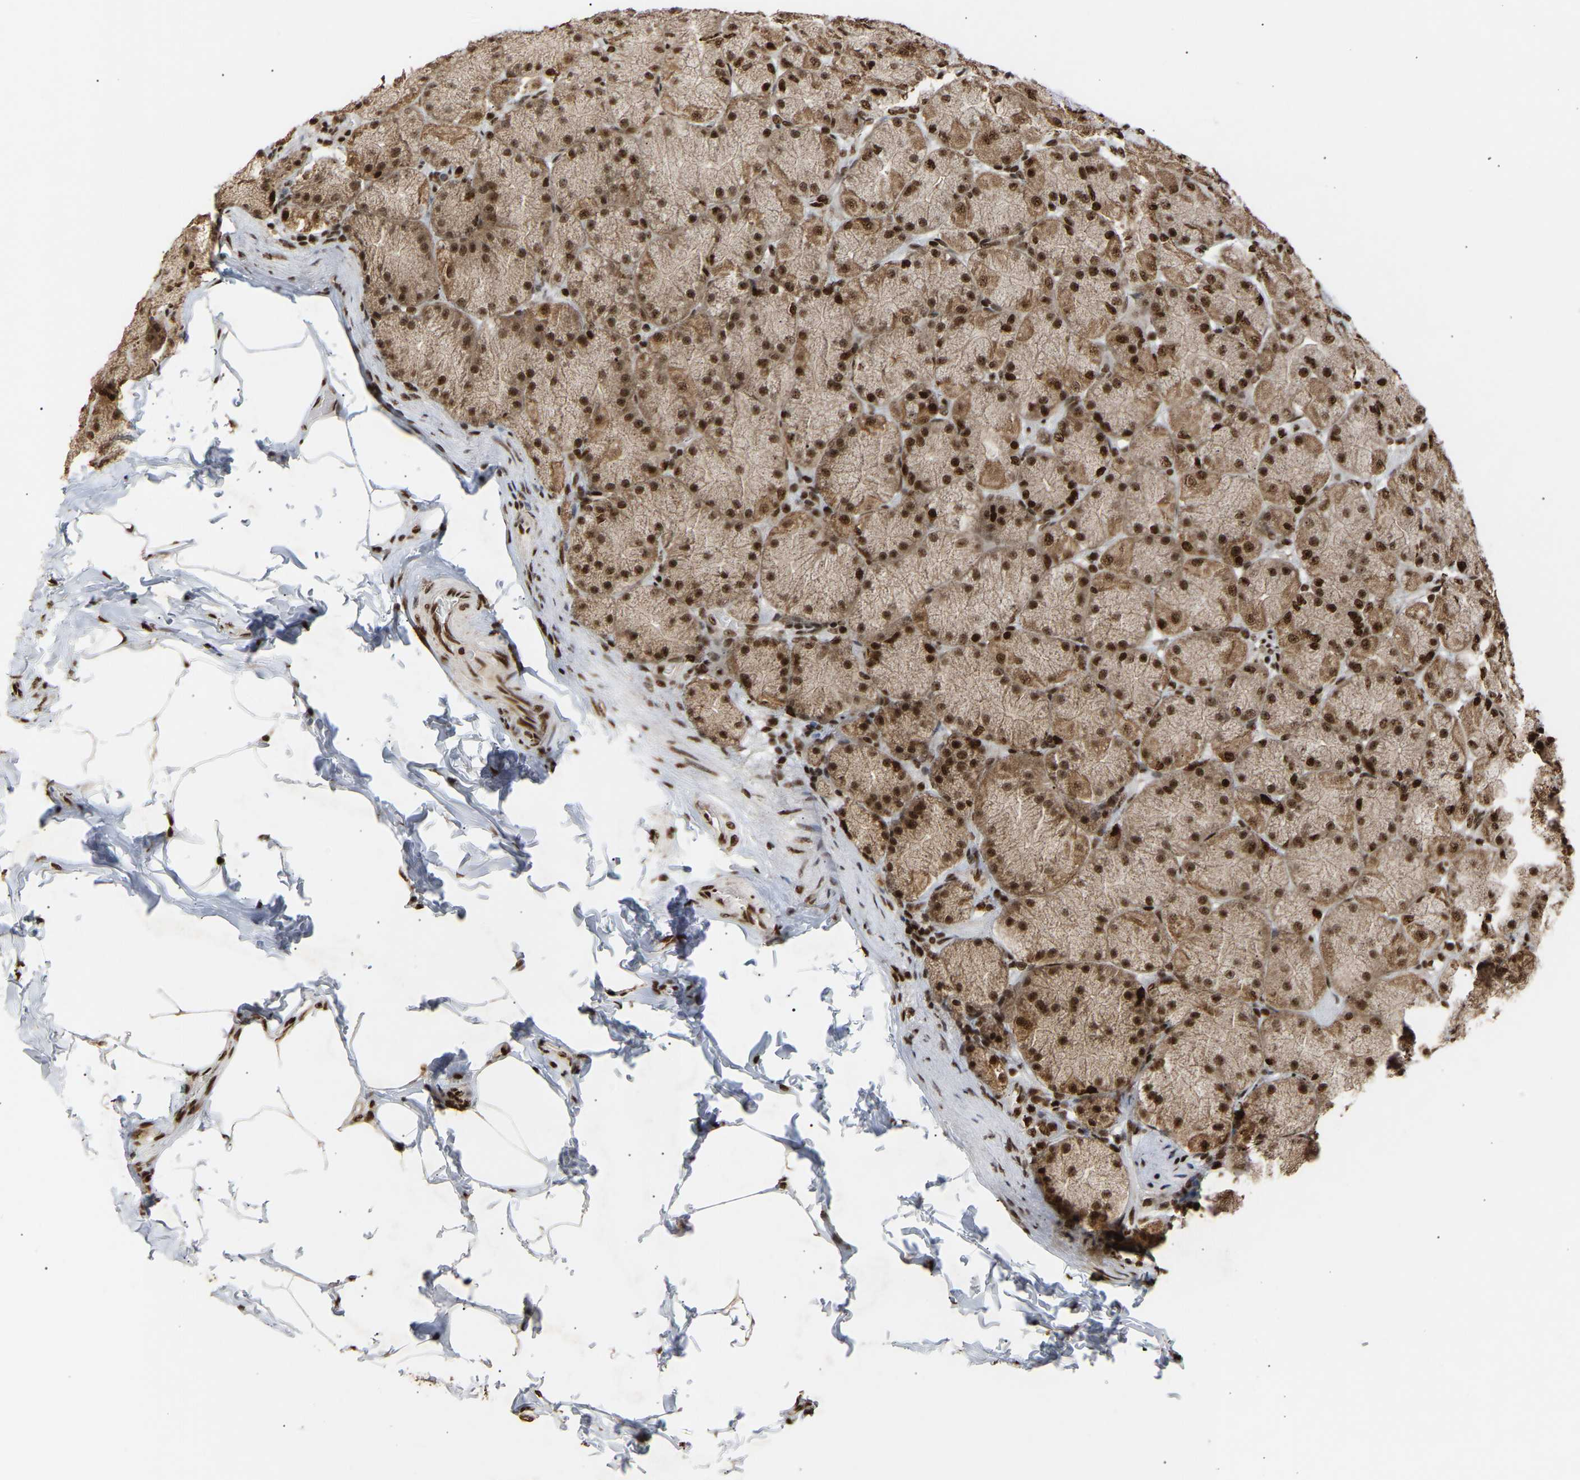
{"staining": {"intensity": "strong", "quantity": ">75%", "location": "cytoplasmic/membranous,nuclear"}, "tissue": "stomach", "cell_type": "Glandular cells", "image_type": "normal", "snomed": [{"axis": "morphology", "description": "Normal tissue, NOS"}, {"axis": "topography", "description": "Stomach, upper"}], "caption": "Protein expression analysis of benign stomach reveals strong cytoplasmic/membranous,nuclear staining in approximately >75% of glandular cells.", "gene": "ALYREF", "patient": {"sex": "female", "age": 56}}